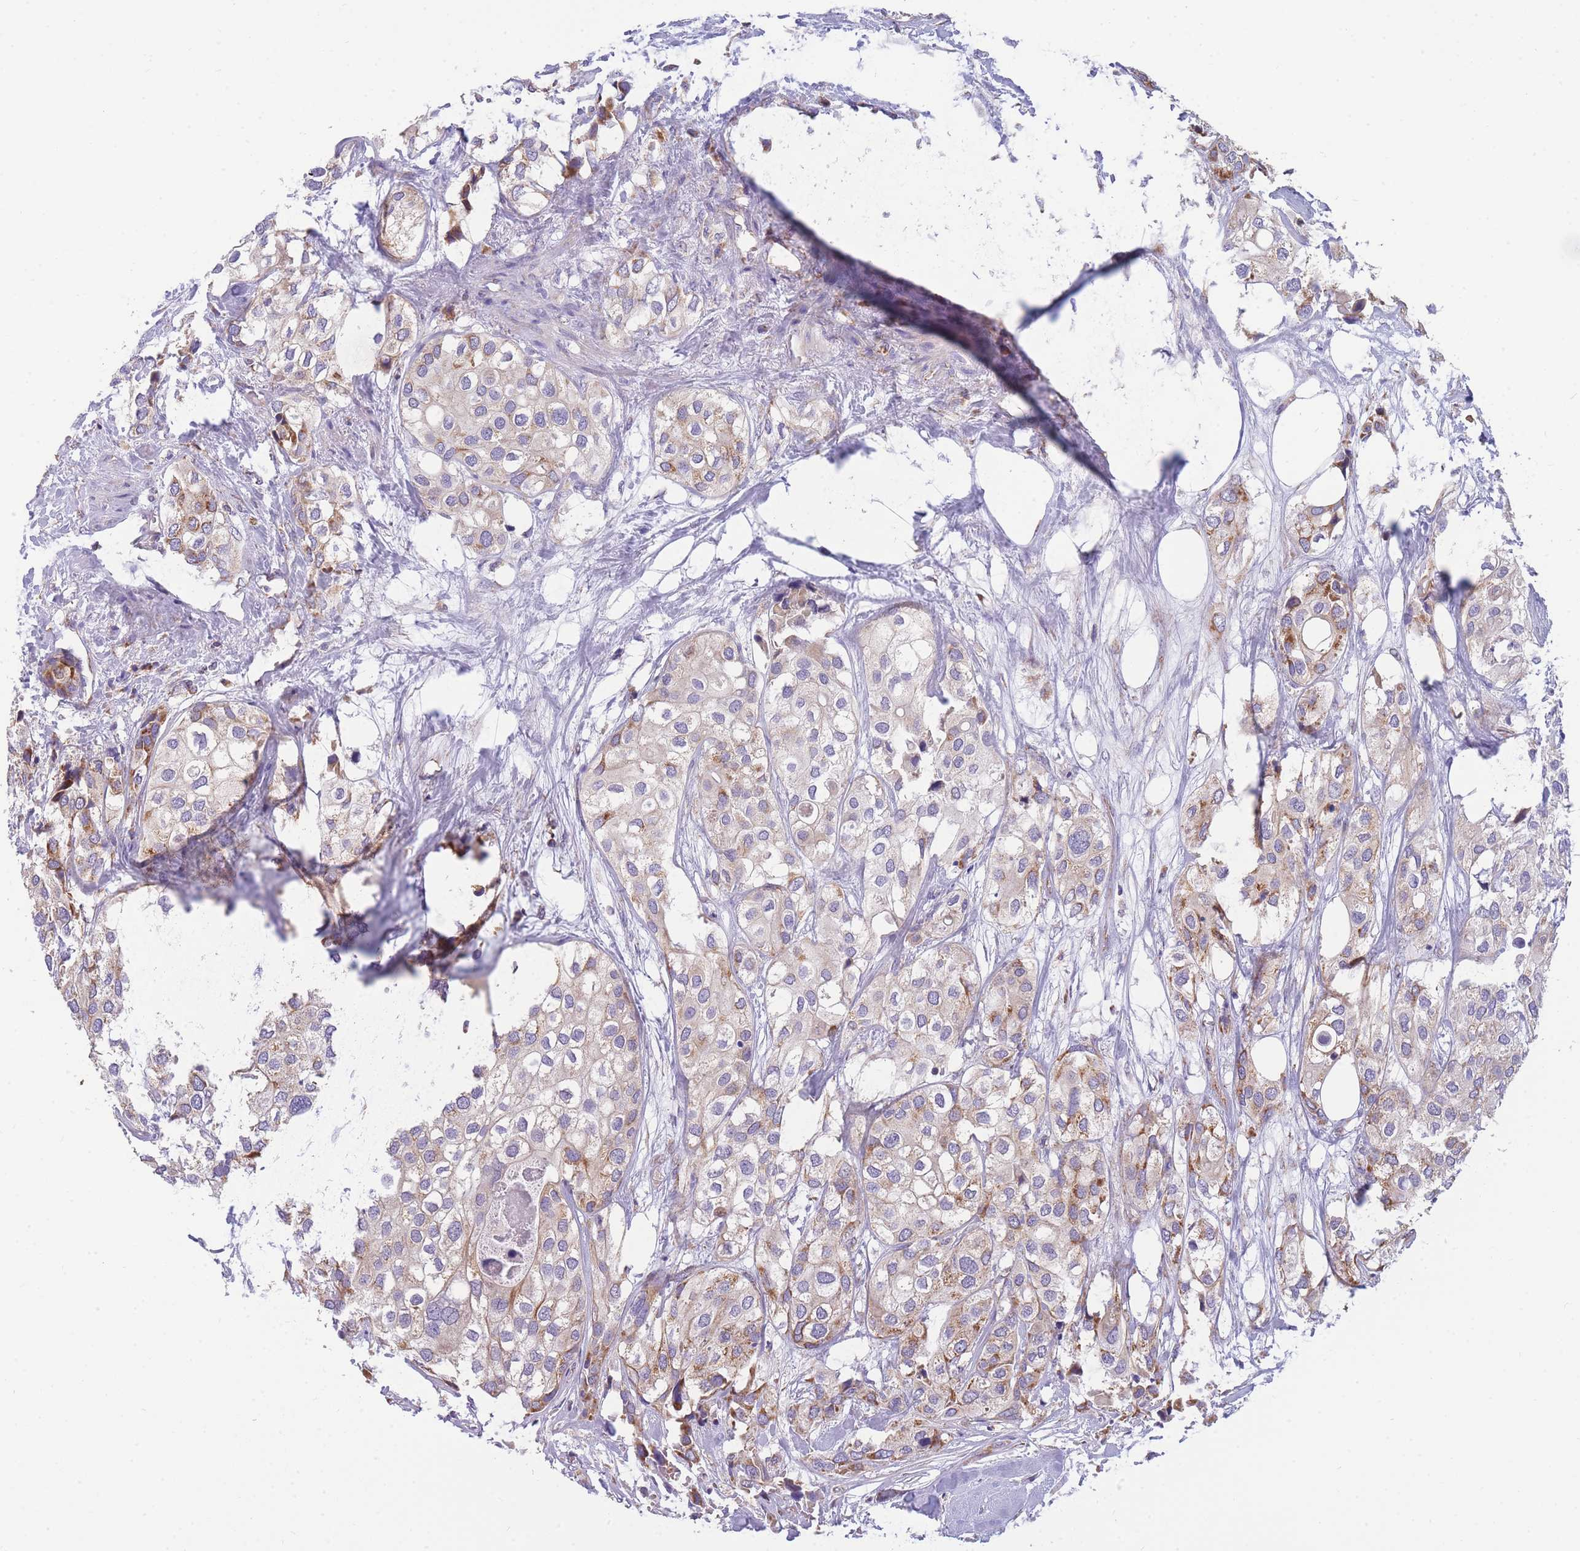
{"staining": {"intensity": "moderate", "quantity": "<25%", "location": "cytoplasmic/membranous"}, "tissue": "urothelial cancer", "cell_type": "Tumor cells", "image_type": "cancer", "snomed": [{"axis": "morphology", "description": "Urothelial carcinoma, High grade"}, {"axis": "topography", "description": "Urinary bladder"}], "caption": "Protein staining shows moderate cytoplasmic/membranous positivity in approximately <25% of tumor cells in urothelial cancer. (DAB = brown stain, brightfield microscopy at high magnification).", "gene": "MRPS11", "patient": {"sex": "male", "age": 64}}